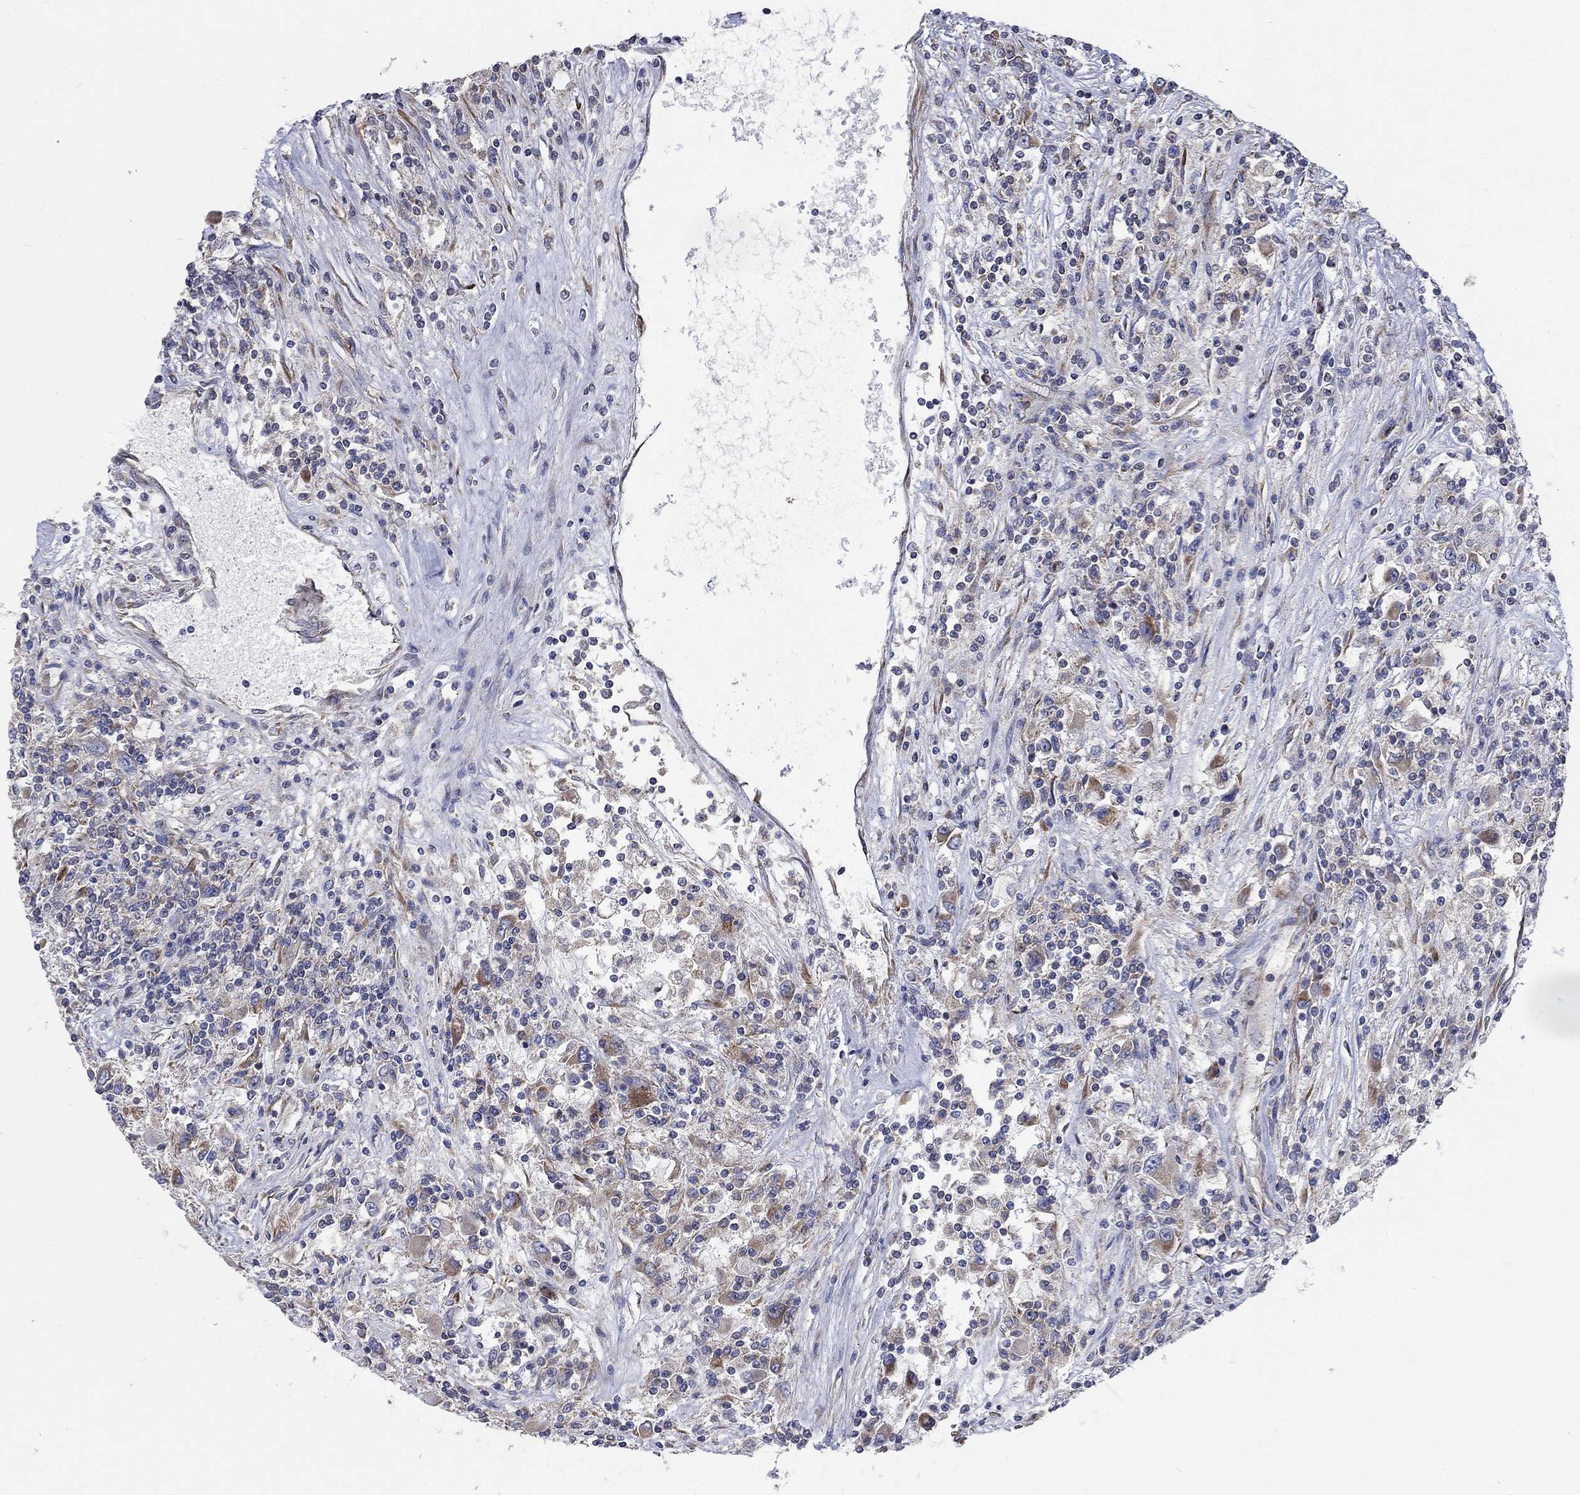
{"staining": {"intensity": "moderate", "quantity": "25%-75%", "location": "cytoplasmic/membranous"}, "tissue": "renal cancer", "cell_type": "Tumor cells", "image_type": "cancer", "snomed": [{"axis": "morphology", "description": "Adenocarcinoma, NOS"}, {"axis": "topography", "description": "Kidney"}], "caption": "Immunohistochemical staining of human renal cancer (adenocarcinoma) demonstrates medium levels of moderate cytoplasmic/membranous positivity in about 25%-75% of tumor cells. The staining is performed using DAB brown chromogen to label protein expression. The nuclei are counter-stained blue using hematoxylin.", "gene": "RPLP0", "patient": {"sex": "female", "age": 67}}